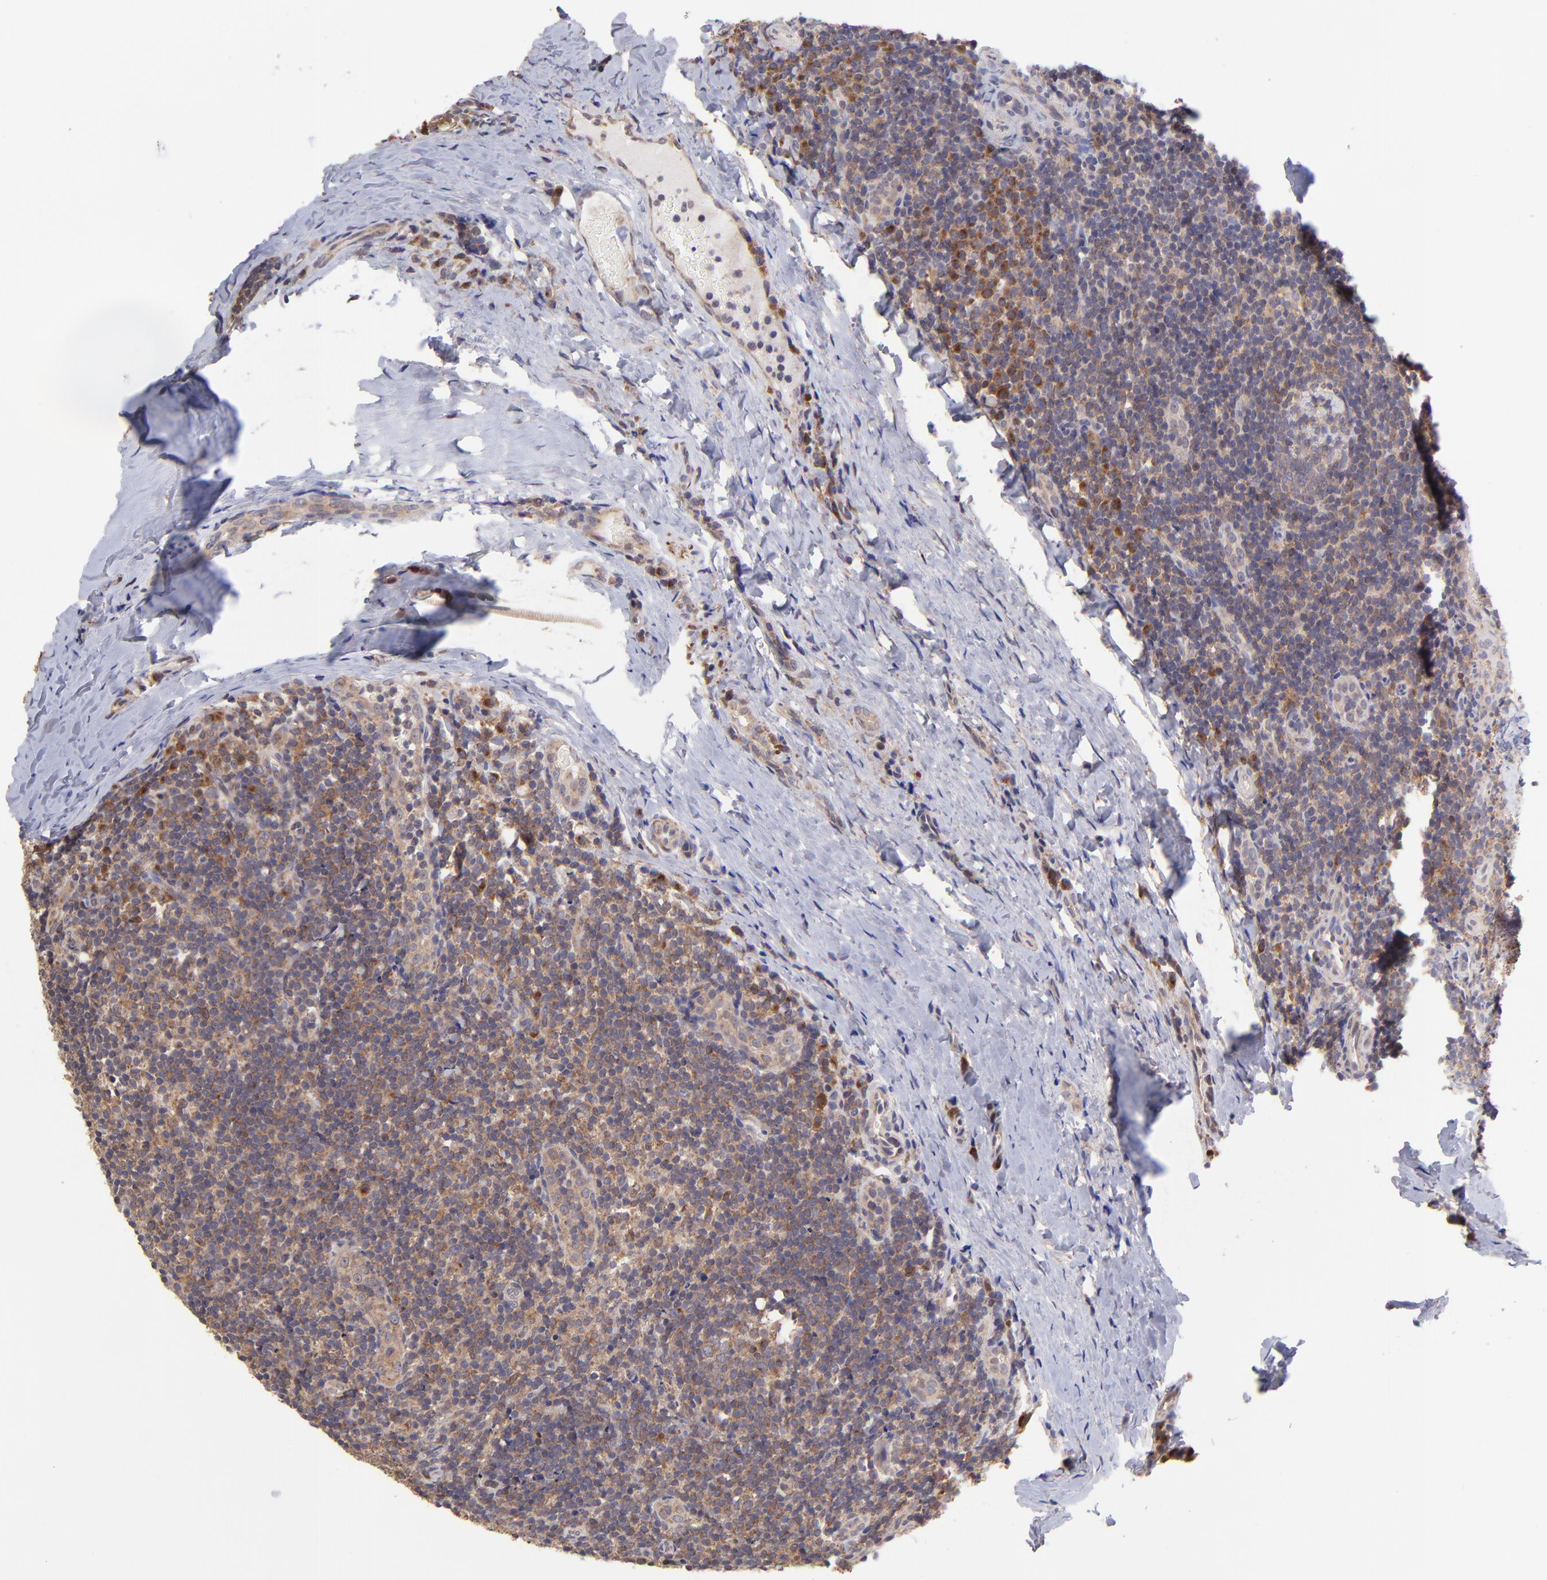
{"staining": {"intensity": "moderate", "quantity": ">75%", "location": "cytoplasmic/membranous"}, "tissue": "tonsil", "cell_type": "Germinal center cells", "image_type": "normal", "snomed": [{"axis": "morphology", "description": "Normal tissue, NOS"}, {"axis": "topography", "description": "Tonsil"}], "caption": "Immunohistochemistry micrograph of normal human tonsil stained for a protein (brown), which displays medium levels of moderate cytoplasmic/membranous expression in approximately >75% of germinal center cells.", "gene": "NSF", "patient": {"sex": "male", "age": 31}}